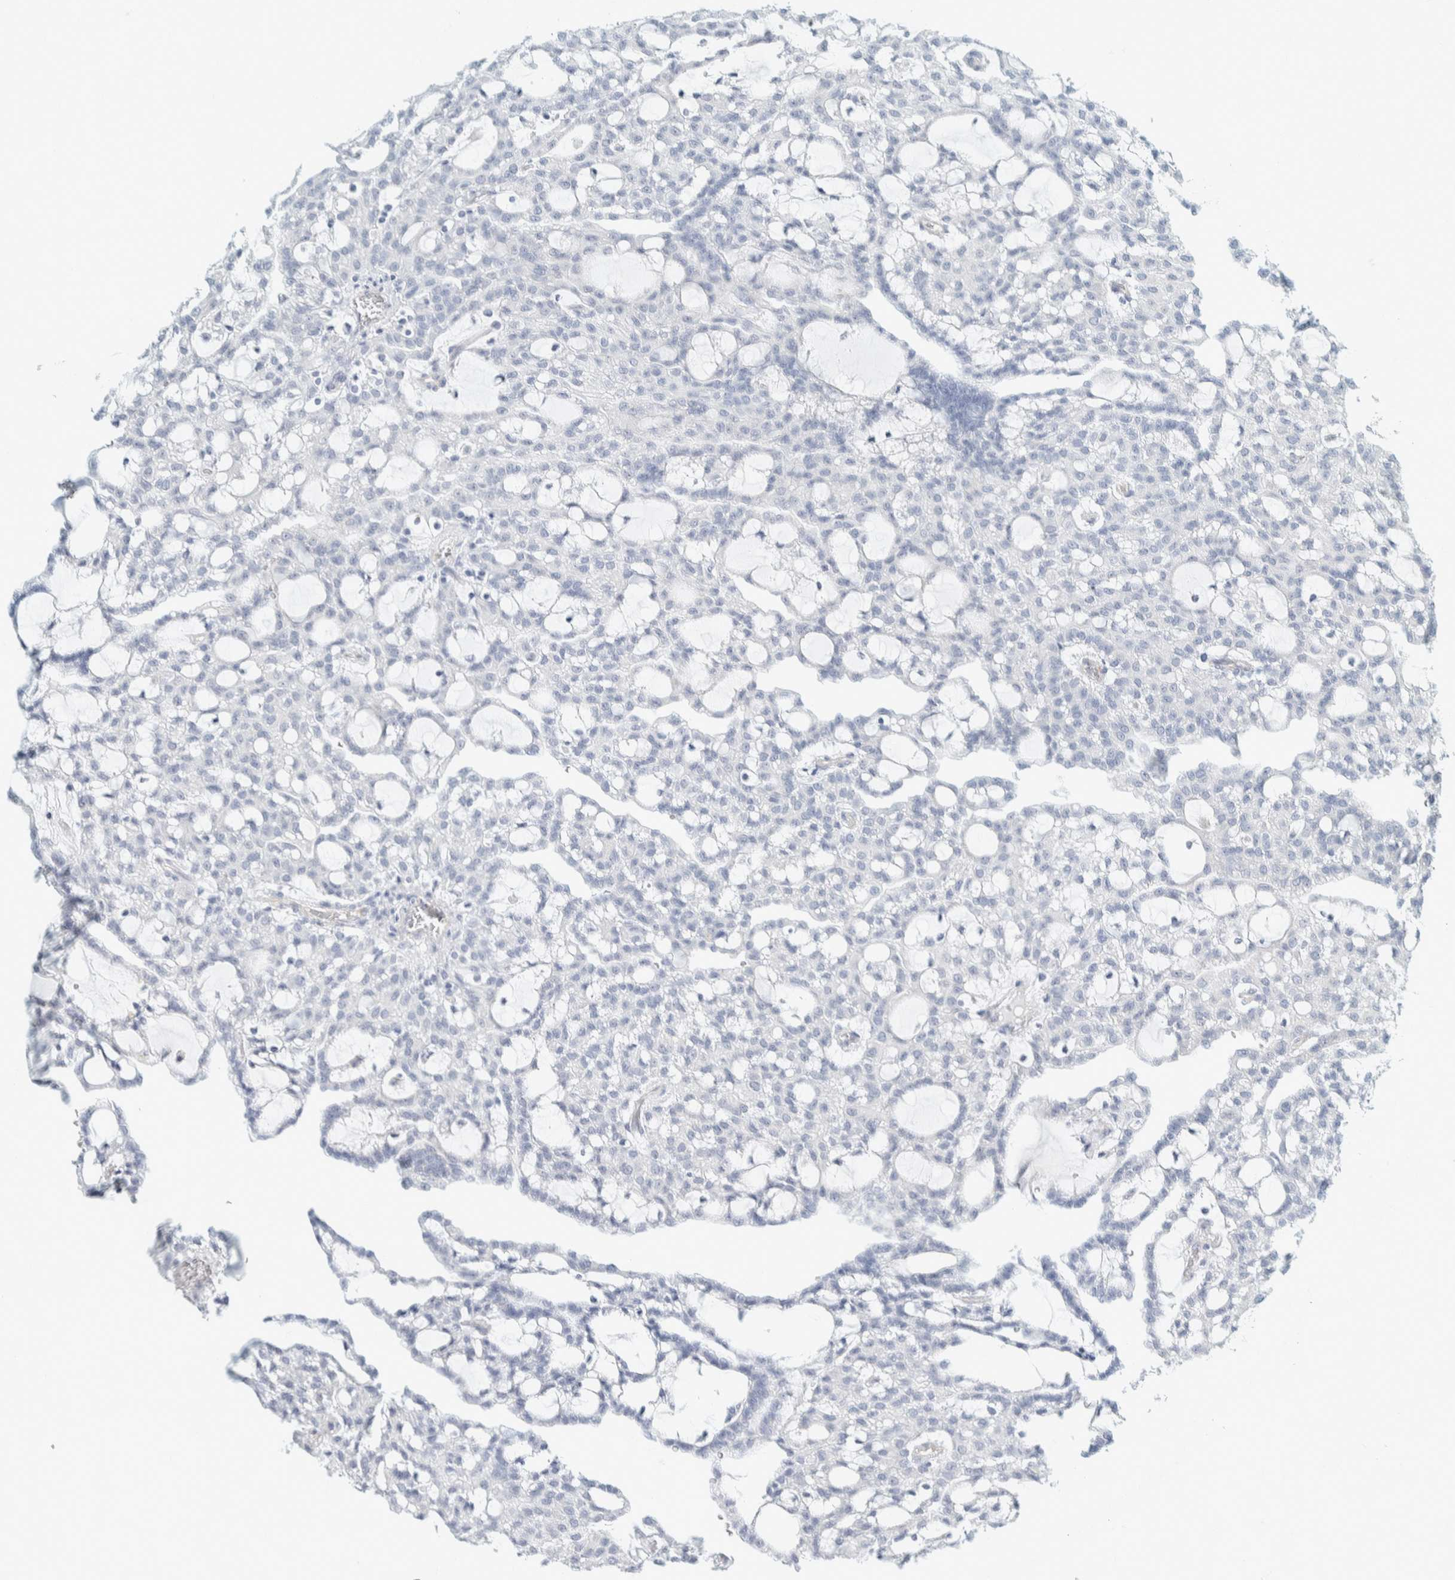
{"staining": {"intensity": "negative", "quantity": "none", "location": "none"}, "tissue": "renal cancer", "cell_type": "Tumor cells", "image_type": "cancer", "snomed": [{"axis": "morphology", "description": "Adenocarcinoma, NOS"}, {"axis": "topography", "description": "Kidney"}], "caption": "Immunohistochemical staining of renal adenocarcinoma demonstrates no significant expression in tumor cells.", "gene": "ARHGAP27", "patient": {"sex": "male", "age": 63}}